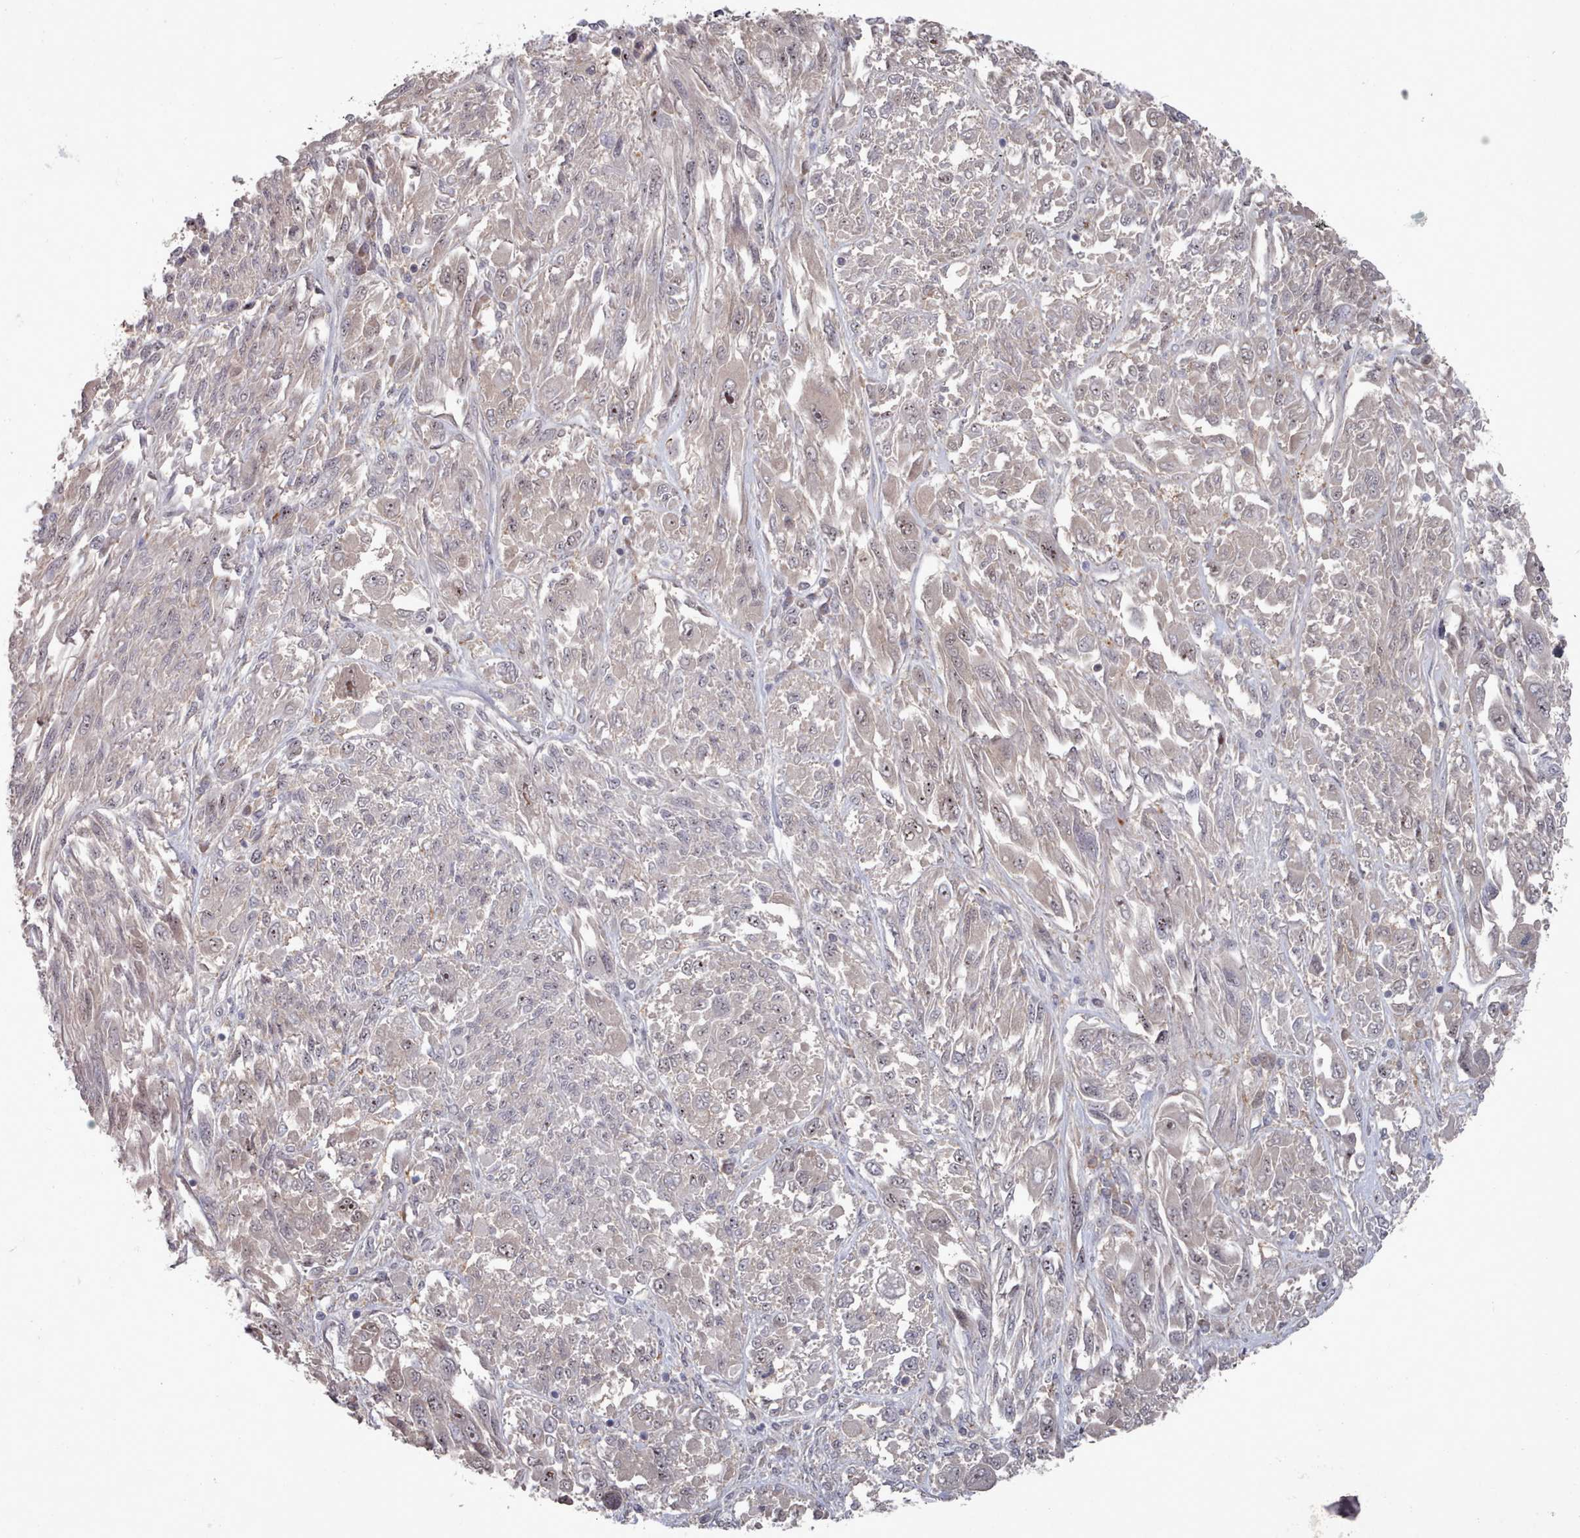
{"staining": {"intensity": "moderate", "quantity": "<25%", "location": "nuclear"}, "tissue": "melanoma", "cell_type": "Tumor cells", "image_type": "cancer", "snomed": [{"axis": "morphology", "description": "Malignant melanoma, NOS"}, {"axis": "topography", "description": "Skin"}], "caption": "Protein positivity by immunohistochemistry (IHC) shows moderate nuclear positivity in approximately <25% of tumor cells in malignant melanoma.", "gene": "COL8A2", "patient": {"sex": "female", "age": 91}}